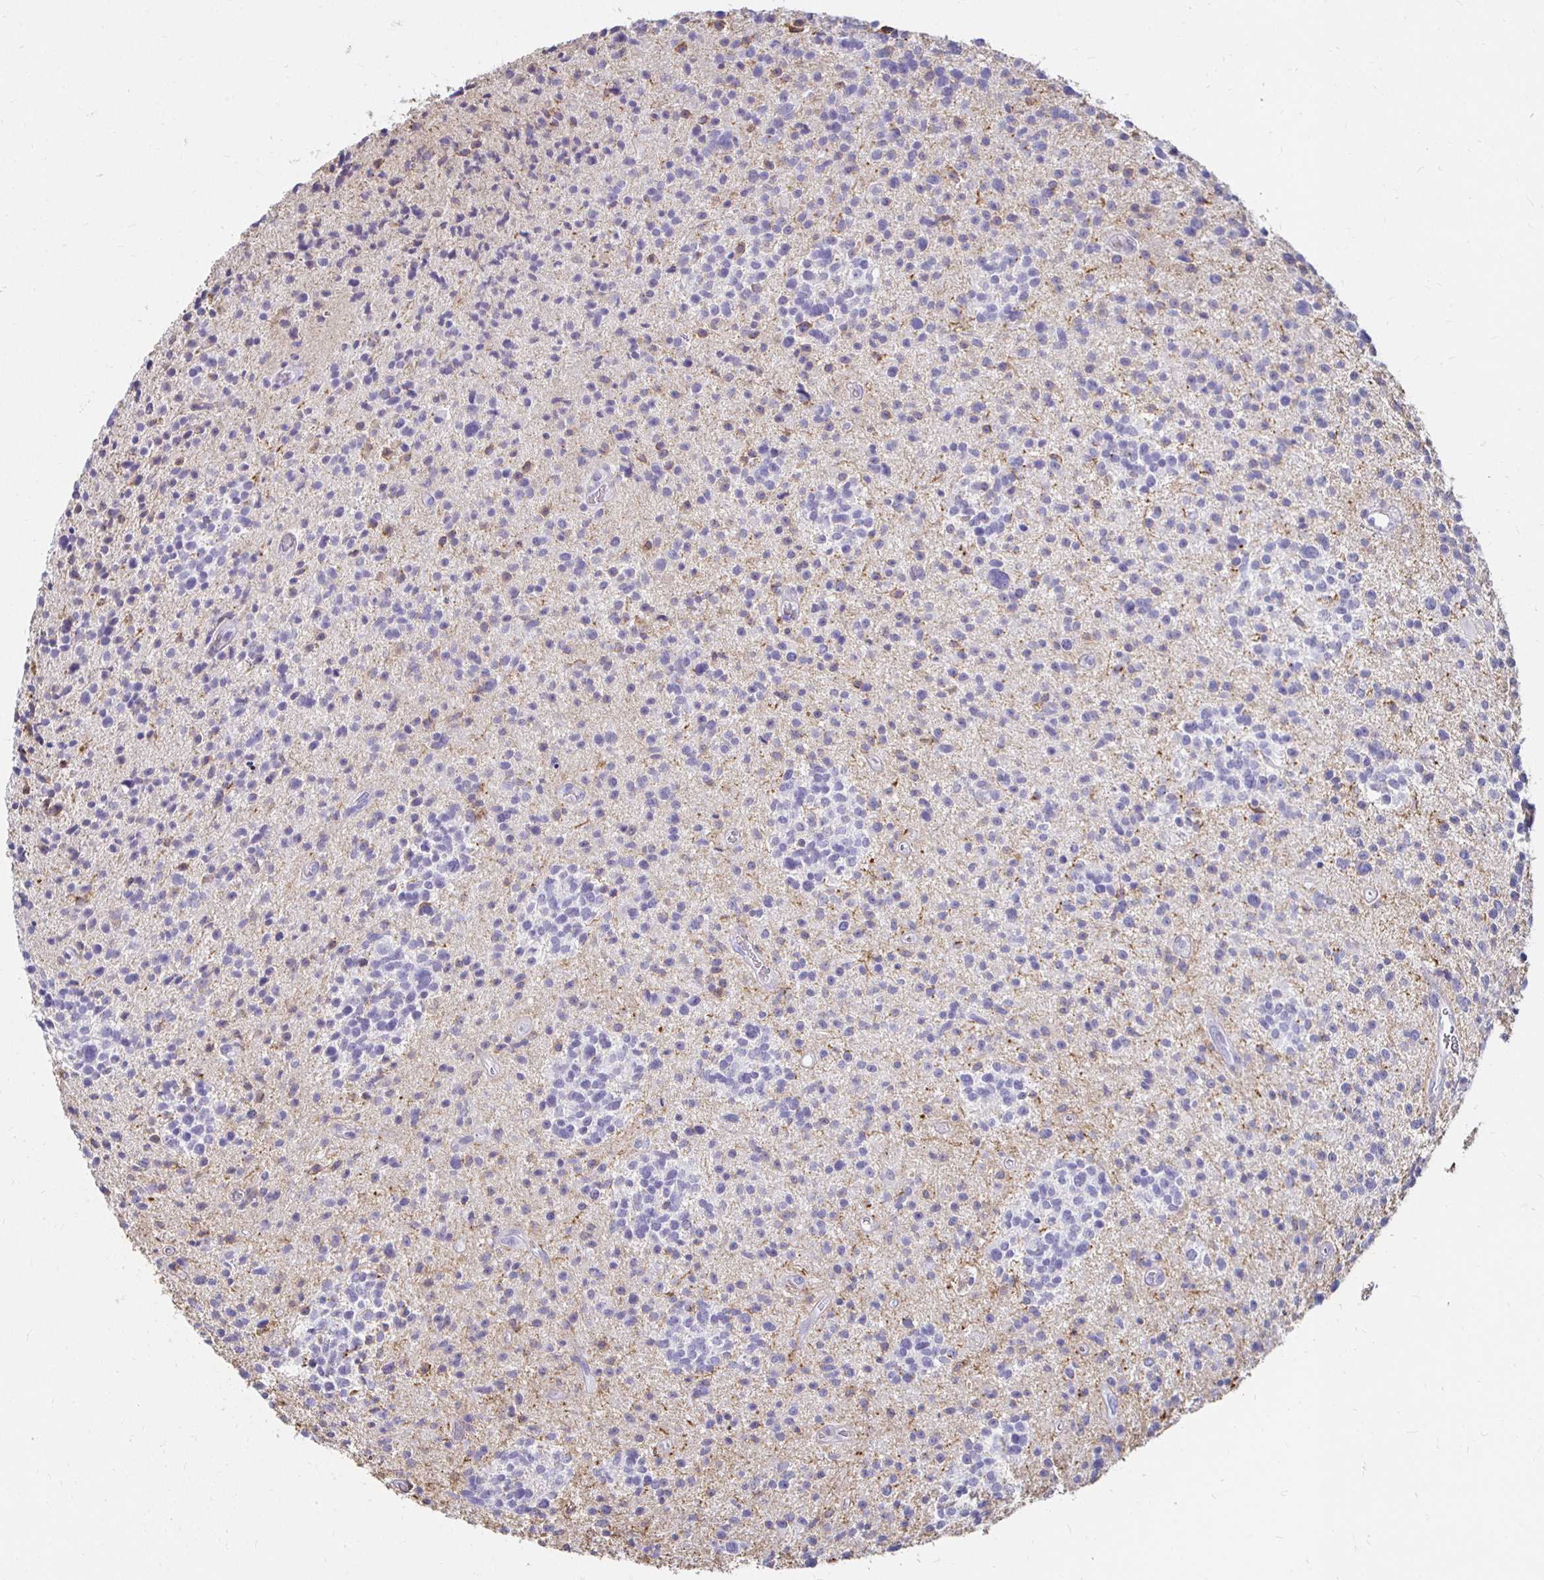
{"staining": {"intensity": "negative", "quantity": "none", "location": "none"}, "tissue": "glioma", "cell_type": "Tumor cells", "image_type": "cancer", "snomed": [{"axis": "morphology", "description": "Glioma, malignant, High grade"}, {"axis": "topography", "description": "Brain"}], "caption": "Photomicrograph shows no significant protein positivity in tumor cells of glioma.", "gene": "TAS1R3", "patient": {"sex": "male", "age": 29}}